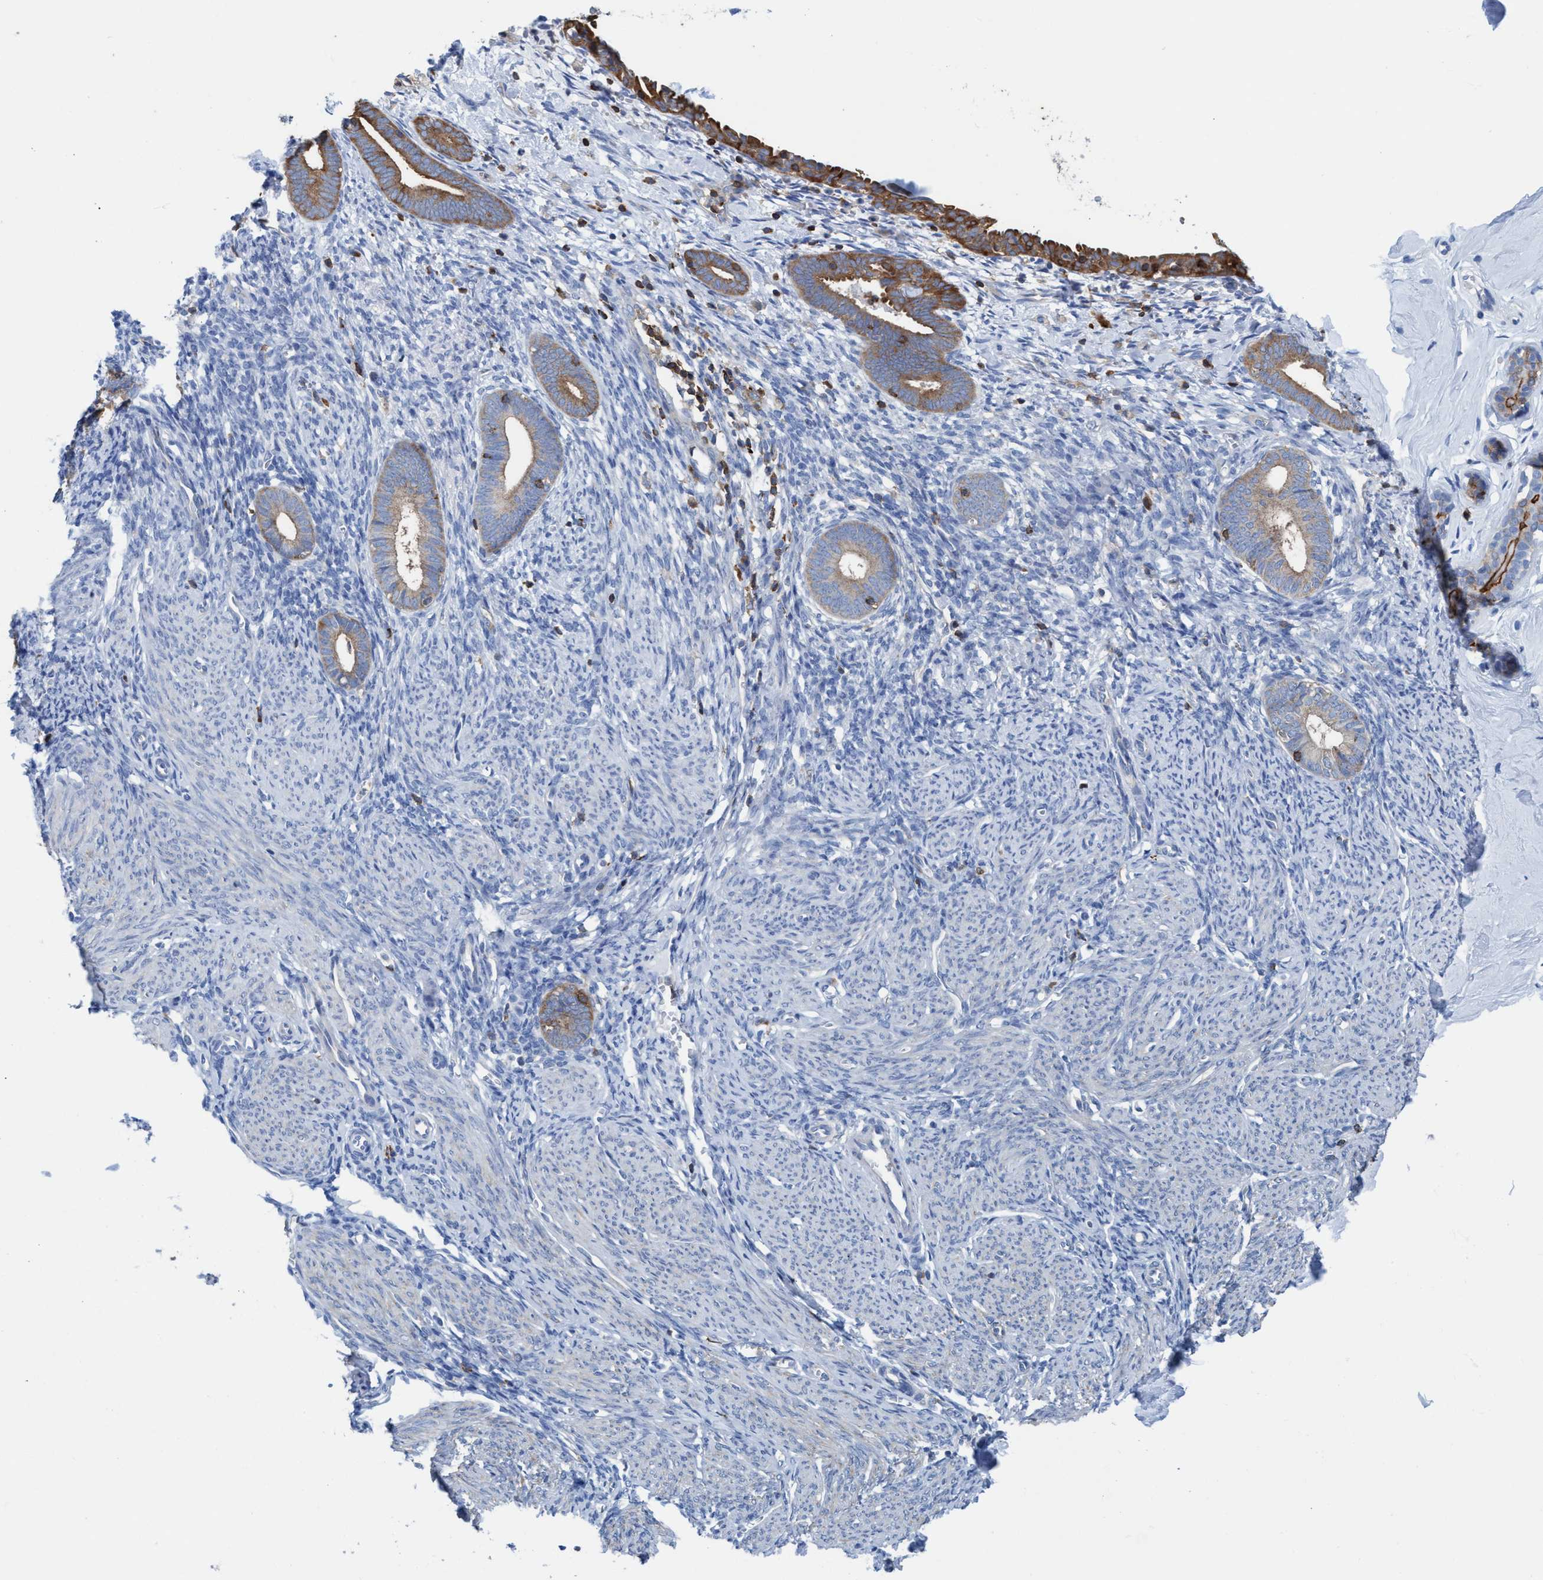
{"staining": {"intensity": "moderate", "quantity": "<25%", "location": "cytoplasmic/membranous"}, "tissue": "endometrium", "cell_type": "Cells in endometrial stroma", "image_type": "normal", "snomed": [{"axis": "morphology", "description": "Normal tissue, NOS"}, {"axis": "morphology", "description": "Adenocarcinoma, NOS"}, {"axis": "topography", "description": "Endometrium"}], "caption": "Normal endometrium exhibits moderate cytoplasmic/membranous positivity in about <25% of cells in endometrial stroma.", "gene": "EZR", "patient": {"sex": "female", "age": 57}}